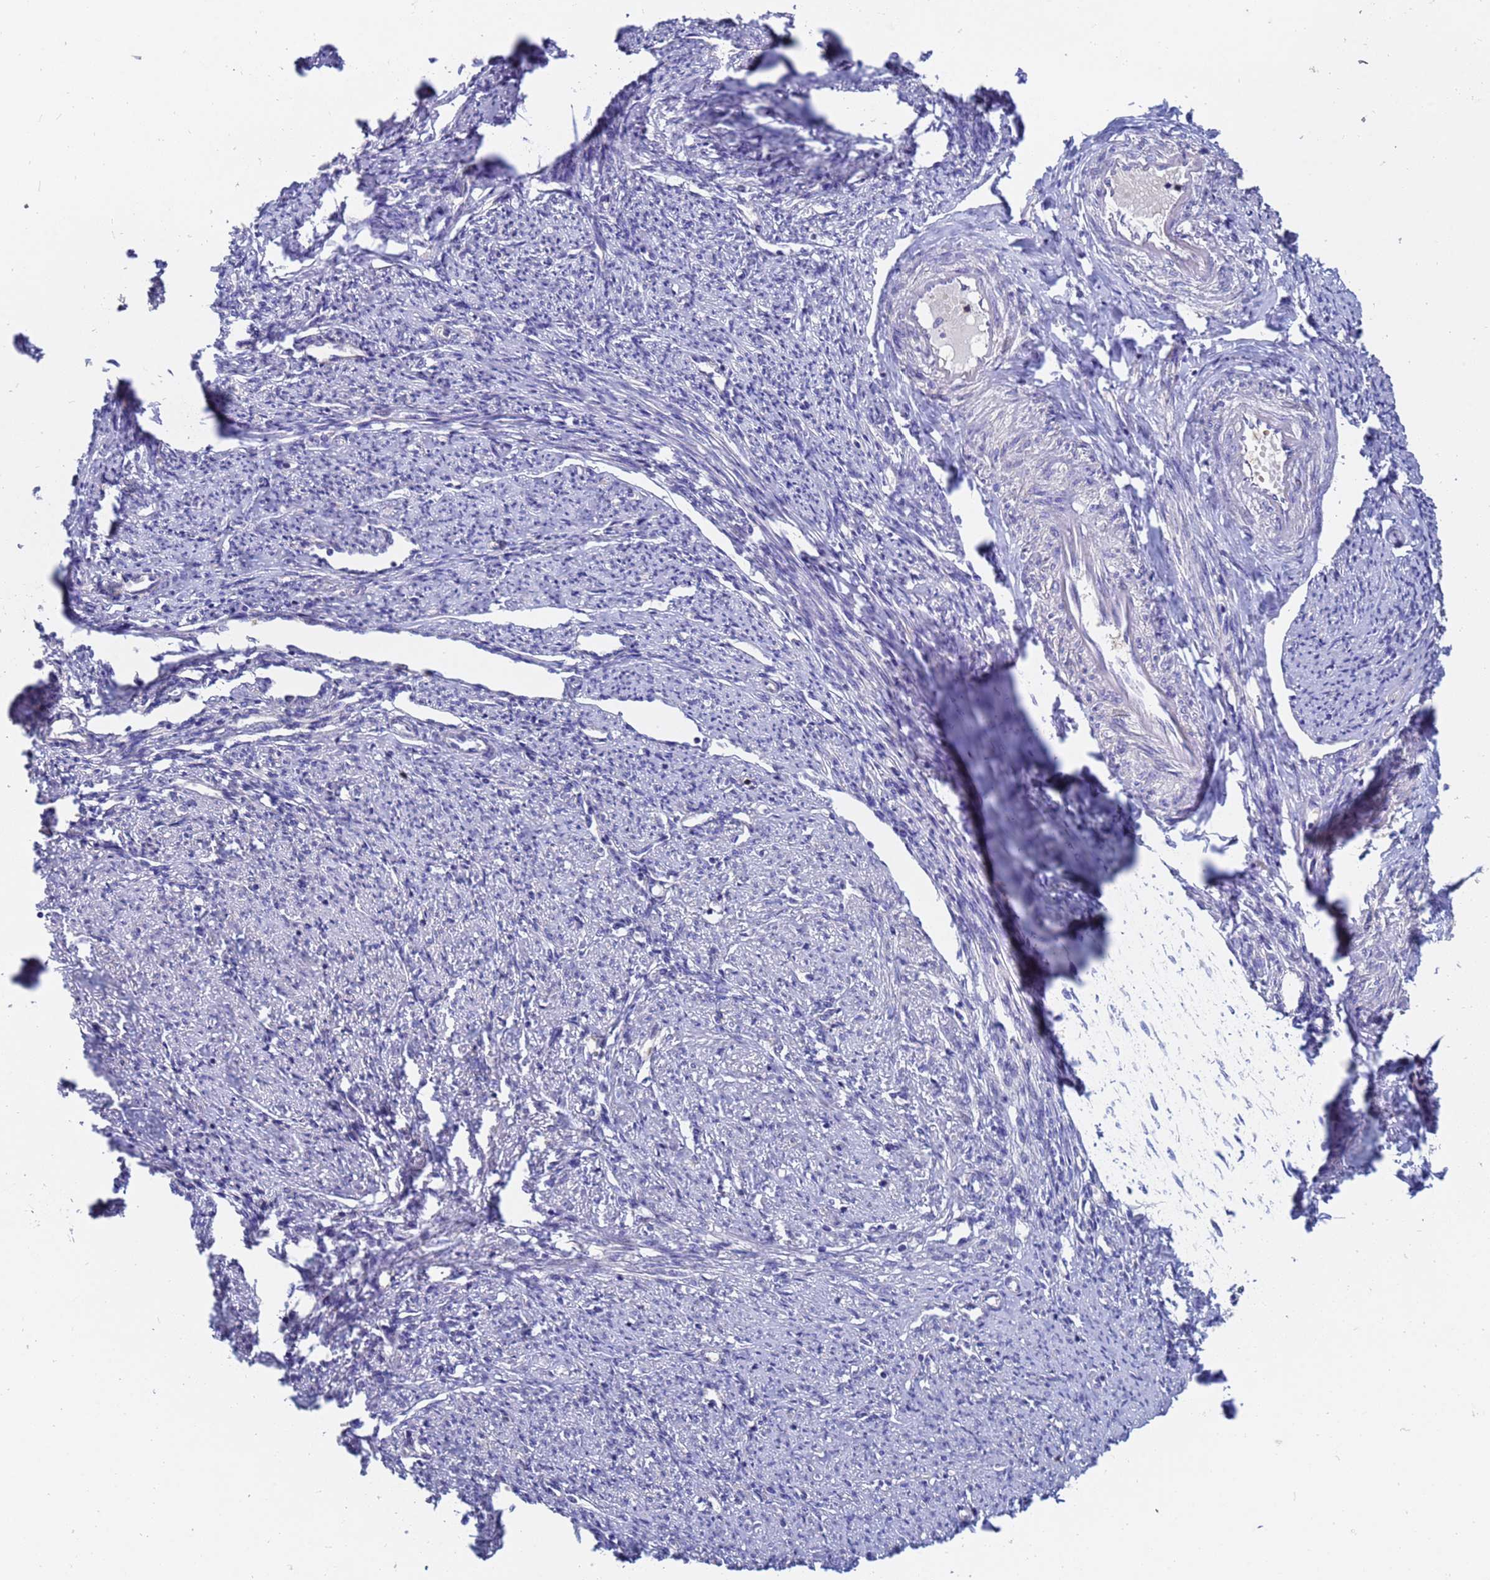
{"staining": {"intensity": "moderate", "quantity": "<25%", "location": "cytoplasmic/membranous"}, "tissue": "smooth muscle", "cell_type": "Smooth muscle cells", "image_type": "normal", "snomed": [{"axis": "morphology", "description": "Normal tissue, NOS"}, {"axis": "topography", "description": "Smooth muscle"}, {"axis": "topography", "description": "Uterus"}], "caption": "DAB (3,3'-diaminobenzidine) immunohistochemical staining of unremarkable smooth muscle displays moderate cytoplasmic/membranous protein positivity in approximately <25% of smooth muscle cells. (brown staining indicates protein expression, while blue staining denotes nuclei).", "gene": "TTLL11", "patient": {"sex": "female", "age": 59}}